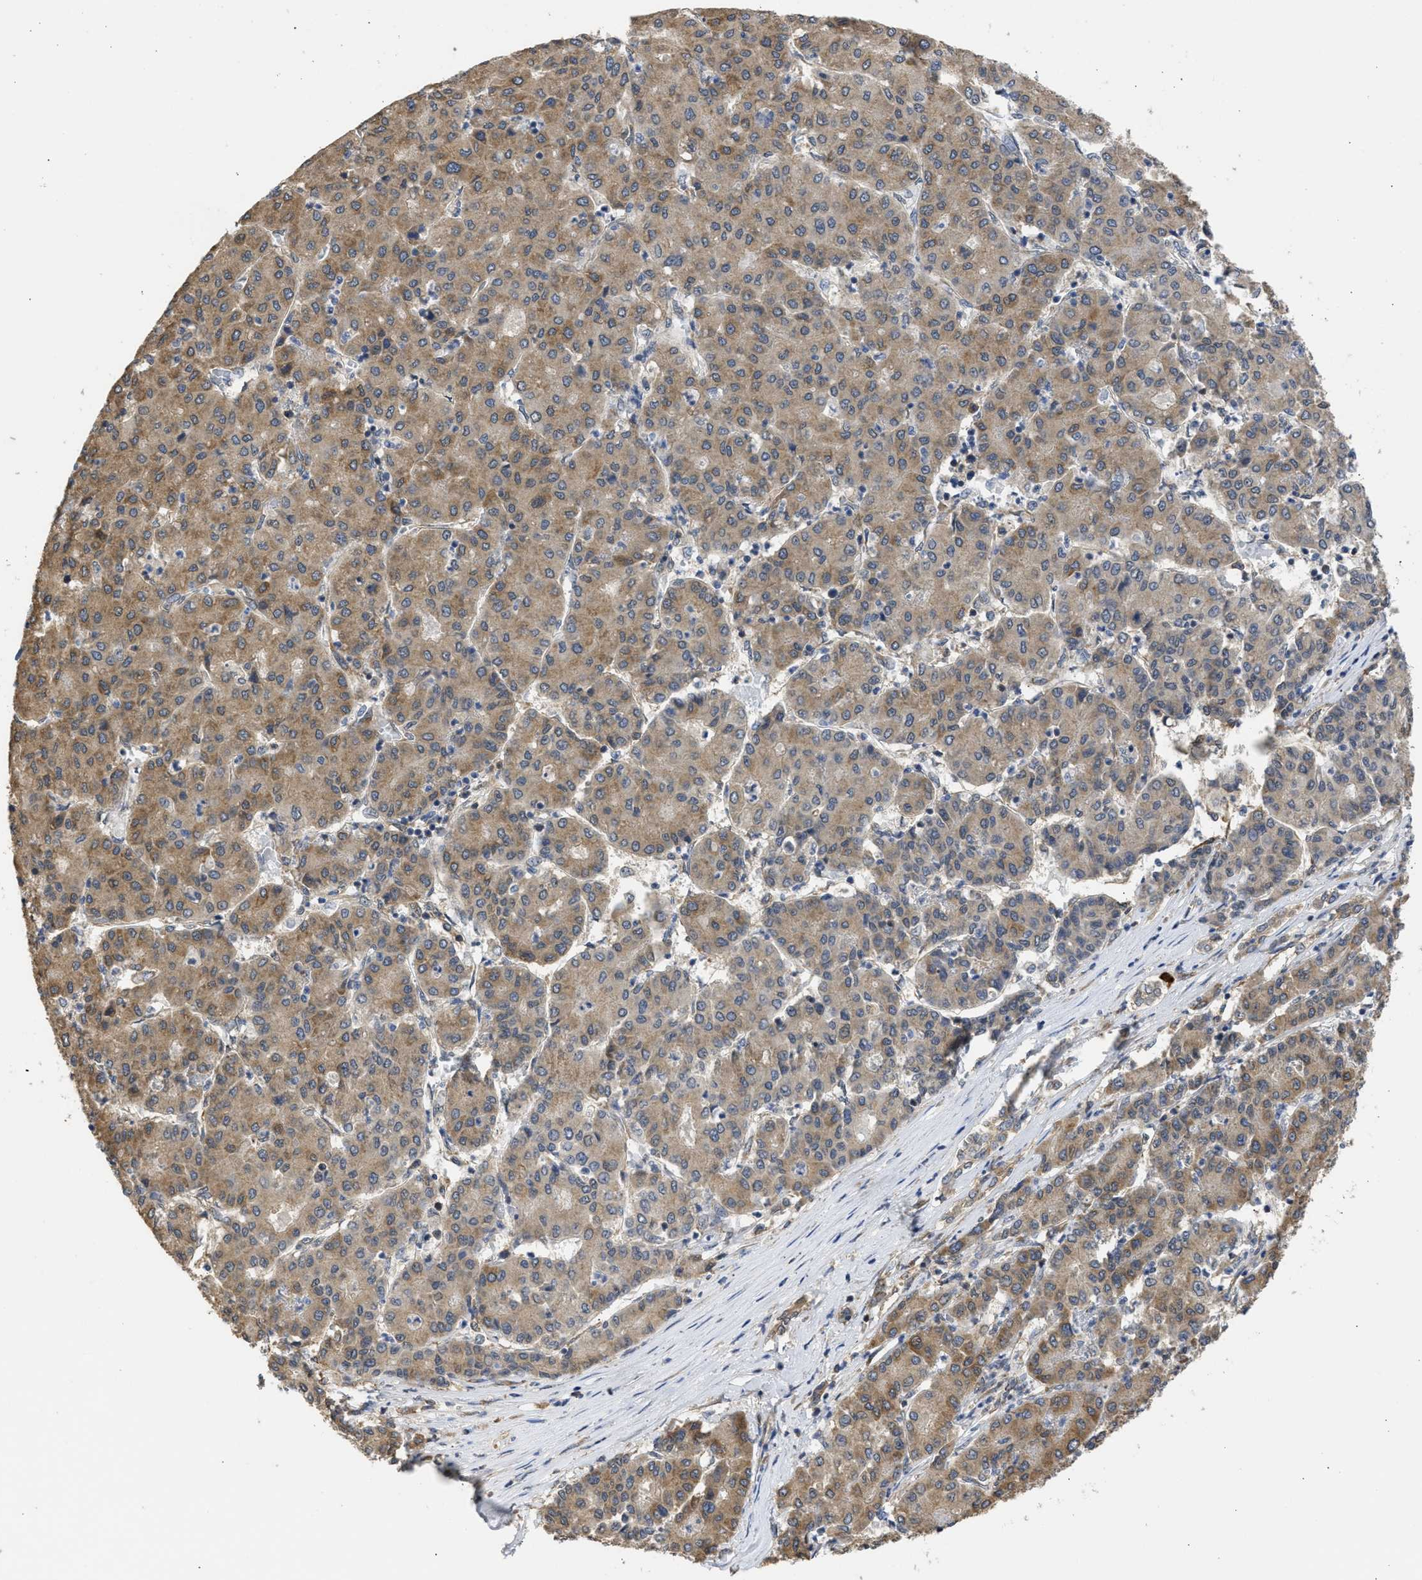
{"staining": {"intensity": "moderate", "quantity": ">75%", "location": "cytoplasmic/membranous"}, "tissue": "liver cancer", "cell_type": "Tumor cells", "image_type": "cancer", "snomed": [{"axis": "morphology", "description": "Carcinoma, Hepatocellular, NOS"}, {"axis": "topography", "description": "Liver"}], "caption": "The micrograph exhibits a brown stain indicating the presence of a protein in the cytoplasmic/membranous of tumor cells in liver cancer. The protein of interest is shown in brown color, while the nuclei are stained blue.", "gene": "DNAJC1", "patient": {"sex": "male", "age": 65}}